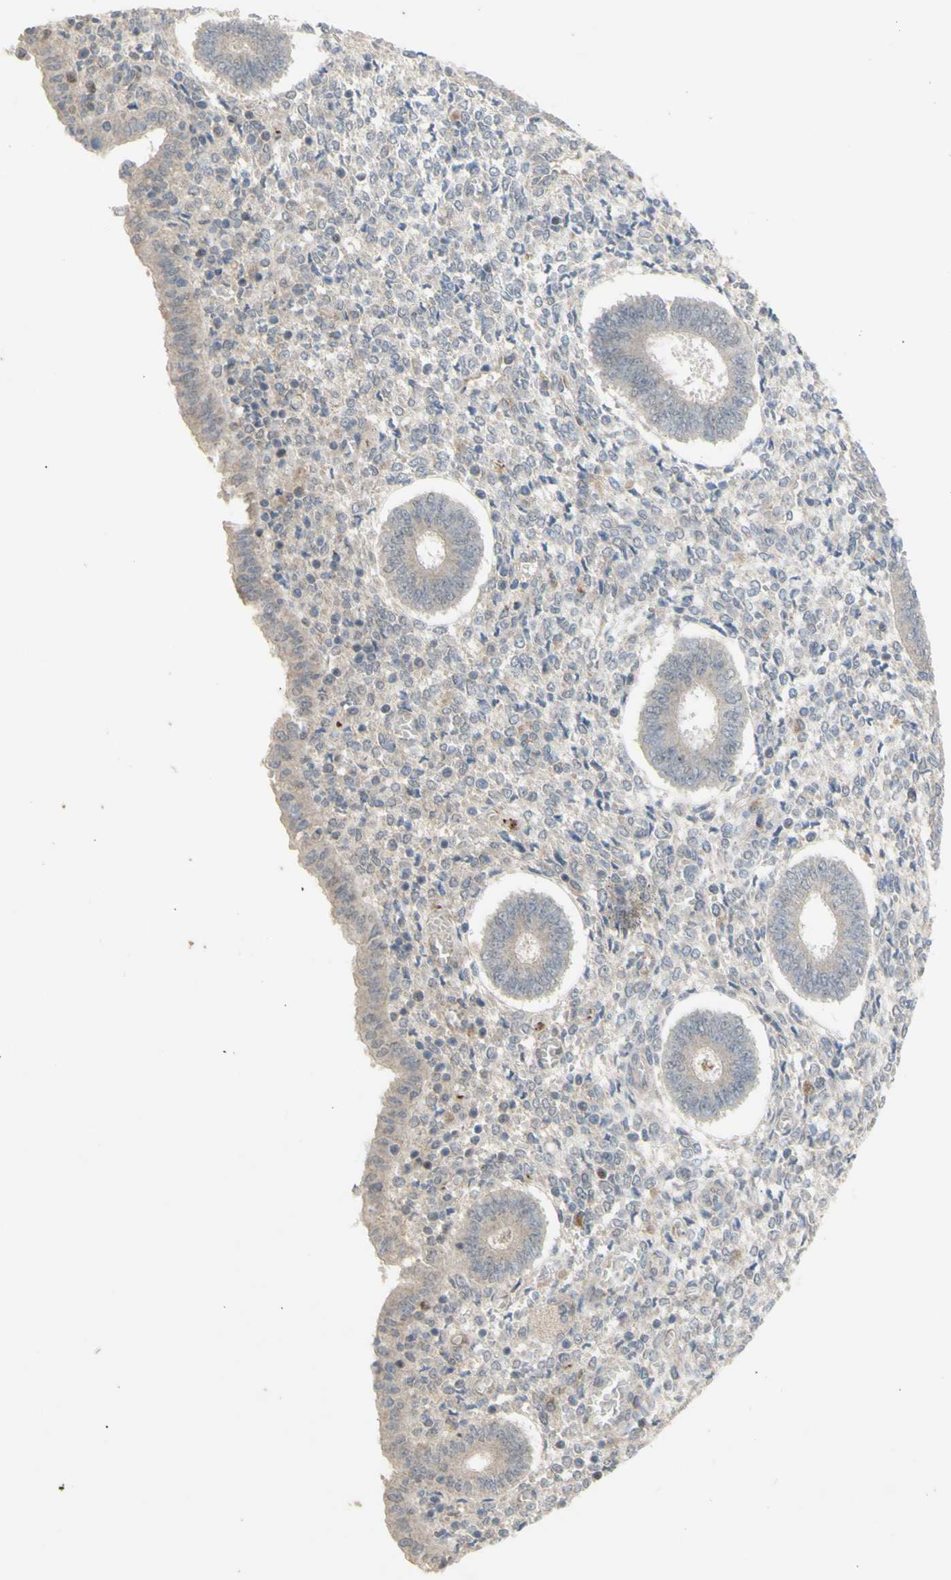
{"staining": {"intensity": "negative", "quantity": "none", "location": "none"}, "tissue": "endometrium", "cell_type": "Cells in endometrial stroma", "image_type": "normal", "snomed": [{"axis": "morphology", "description": "Normal tissue, NOS"}, {"axis": "topography", "description": "Endometrium"}], "caption": "The micrograph reveals no staining of cells in endometrial stroma in normal endometrium.", "gene": "NLRP1", "patient": {"sex": "female", "age": 35}}